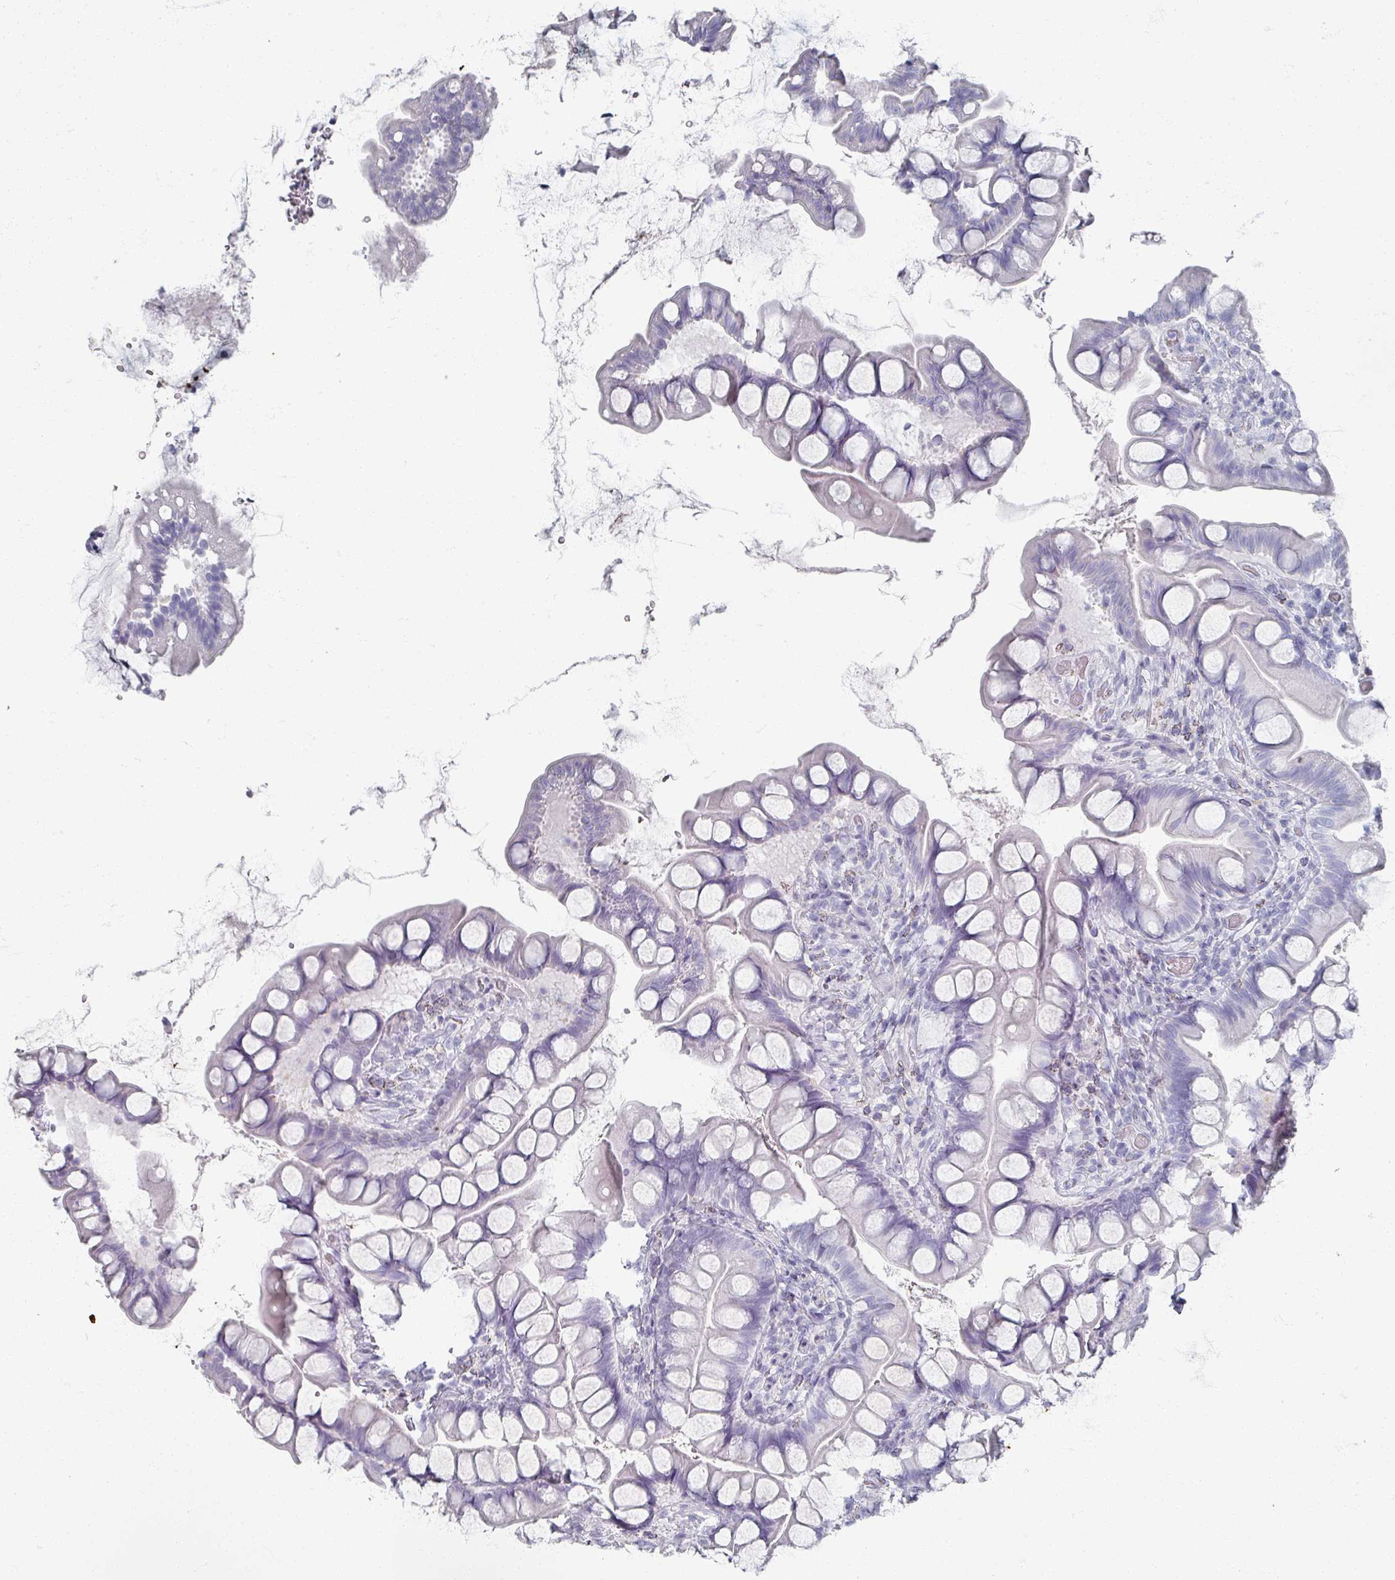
{"staining": {"intensity": "negative", "quantity": "none", "location": "none"}, "tissue": "small intestine", "cell_type": "Glandular cells", "image_type": "normal", "snomed": [{"axis": "morphology", "description": "Normal tissue, NOS"}, {"axis": "topography", "description": "Small intestine"}], "caption": "A high-resolution image shows immunohistochemistry (IHC) staining of normal small intestine, which exhibits no significant expression in glandular cells.", "gene": "OMG", "patient": {"sex": "male", "age": 70}}